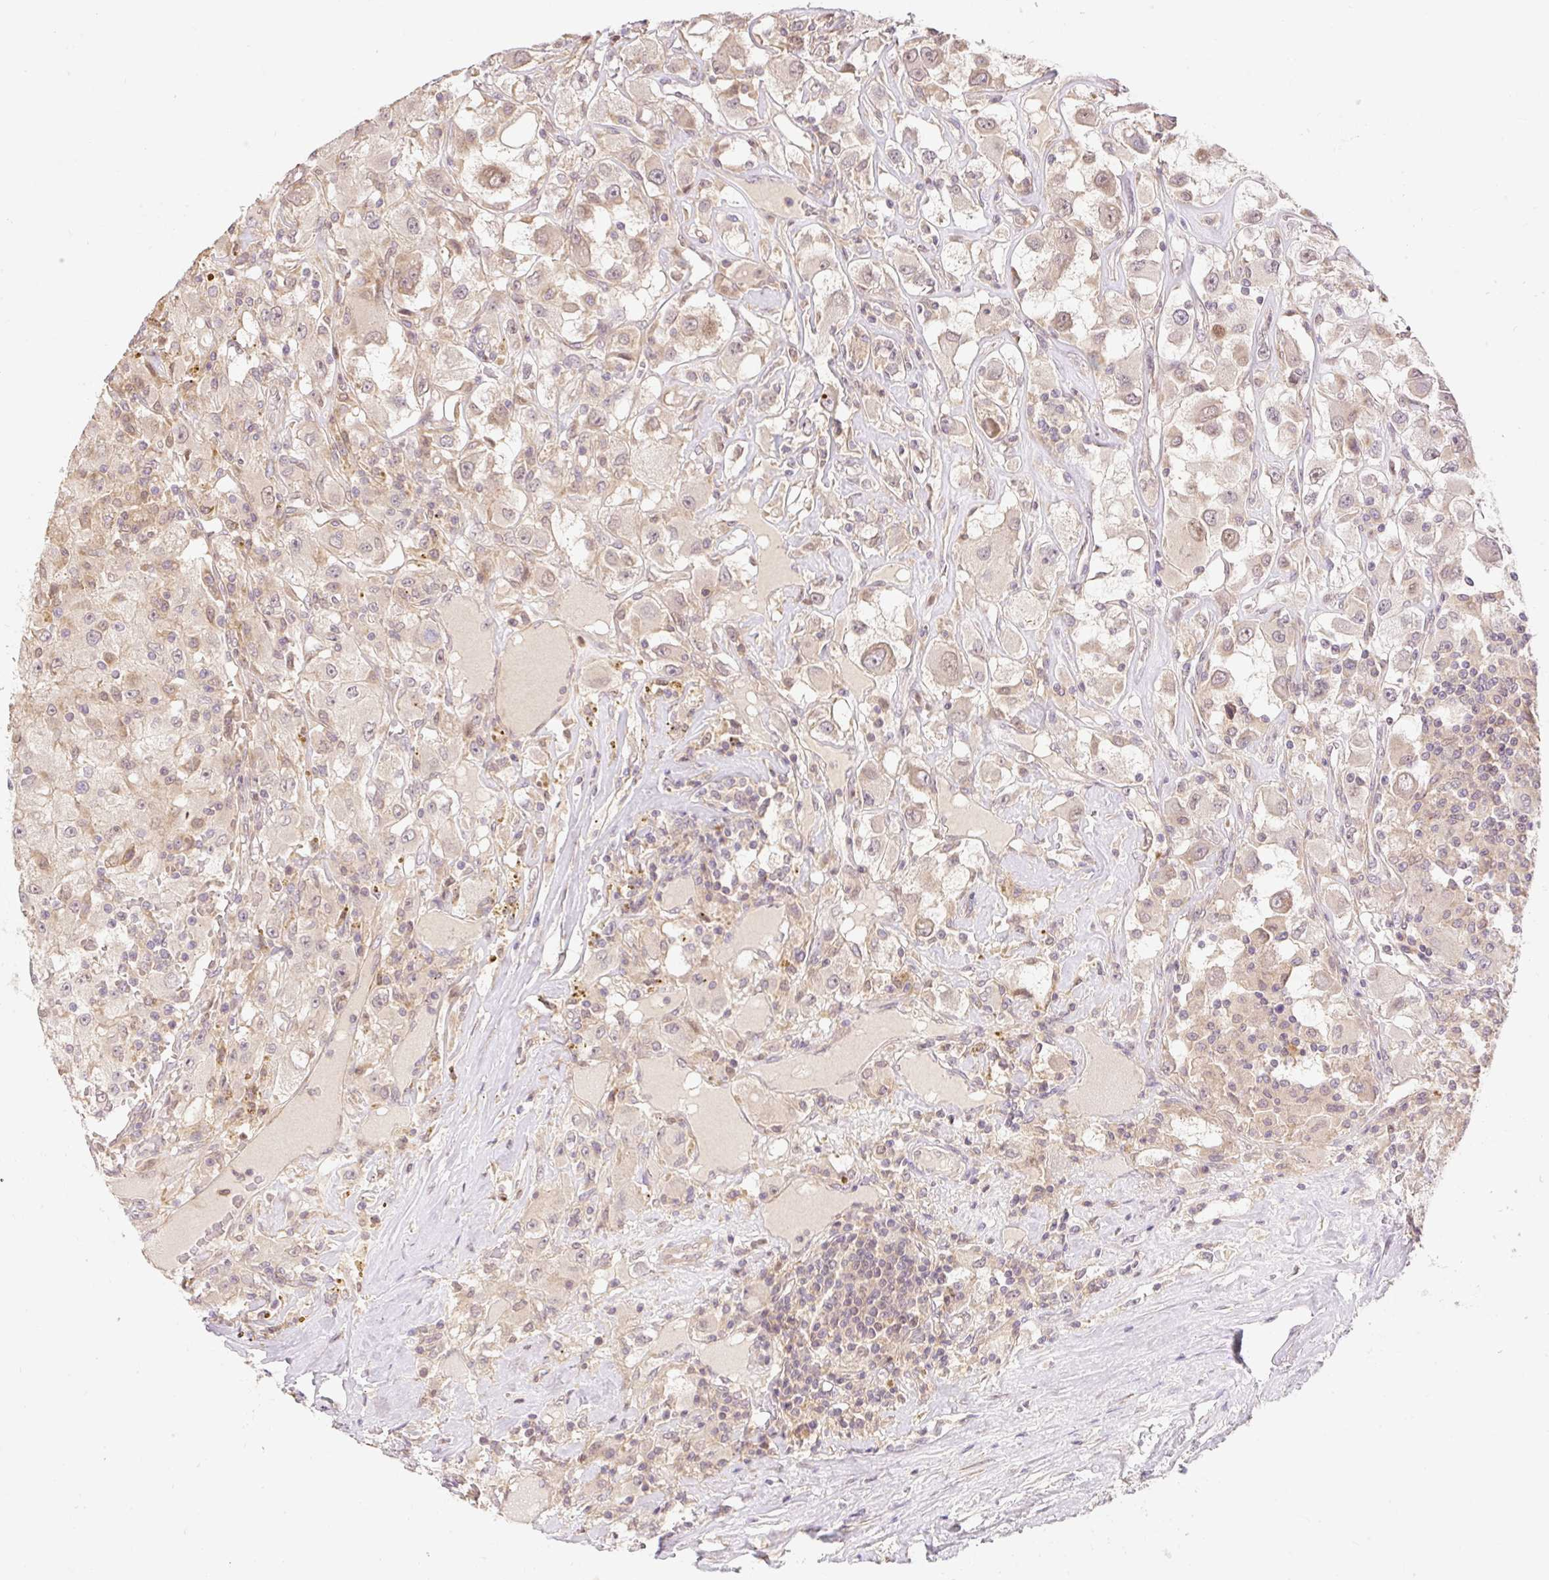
{"staining": {"intensity": "weak", "quantity": "25%-75%", "location": "cytoplasmic/membranous"}, "tissue": "renal cancer", "cell_type": "Tumor cells", "image_type": "cancer", "snomed": [{"axis": "morphology", "description": "Adenocarcinoma, NOS"}, {"axis": "topography", "description": "Kidney"}], "caption": "Immunohistochemistry of renal cancer reveals low levels of weak cytoplasmic/membranous expression in approximately 25%-75% of tumor cells.", "gene": "EMC10", "patient": {"sex": "female", "age": 67}}